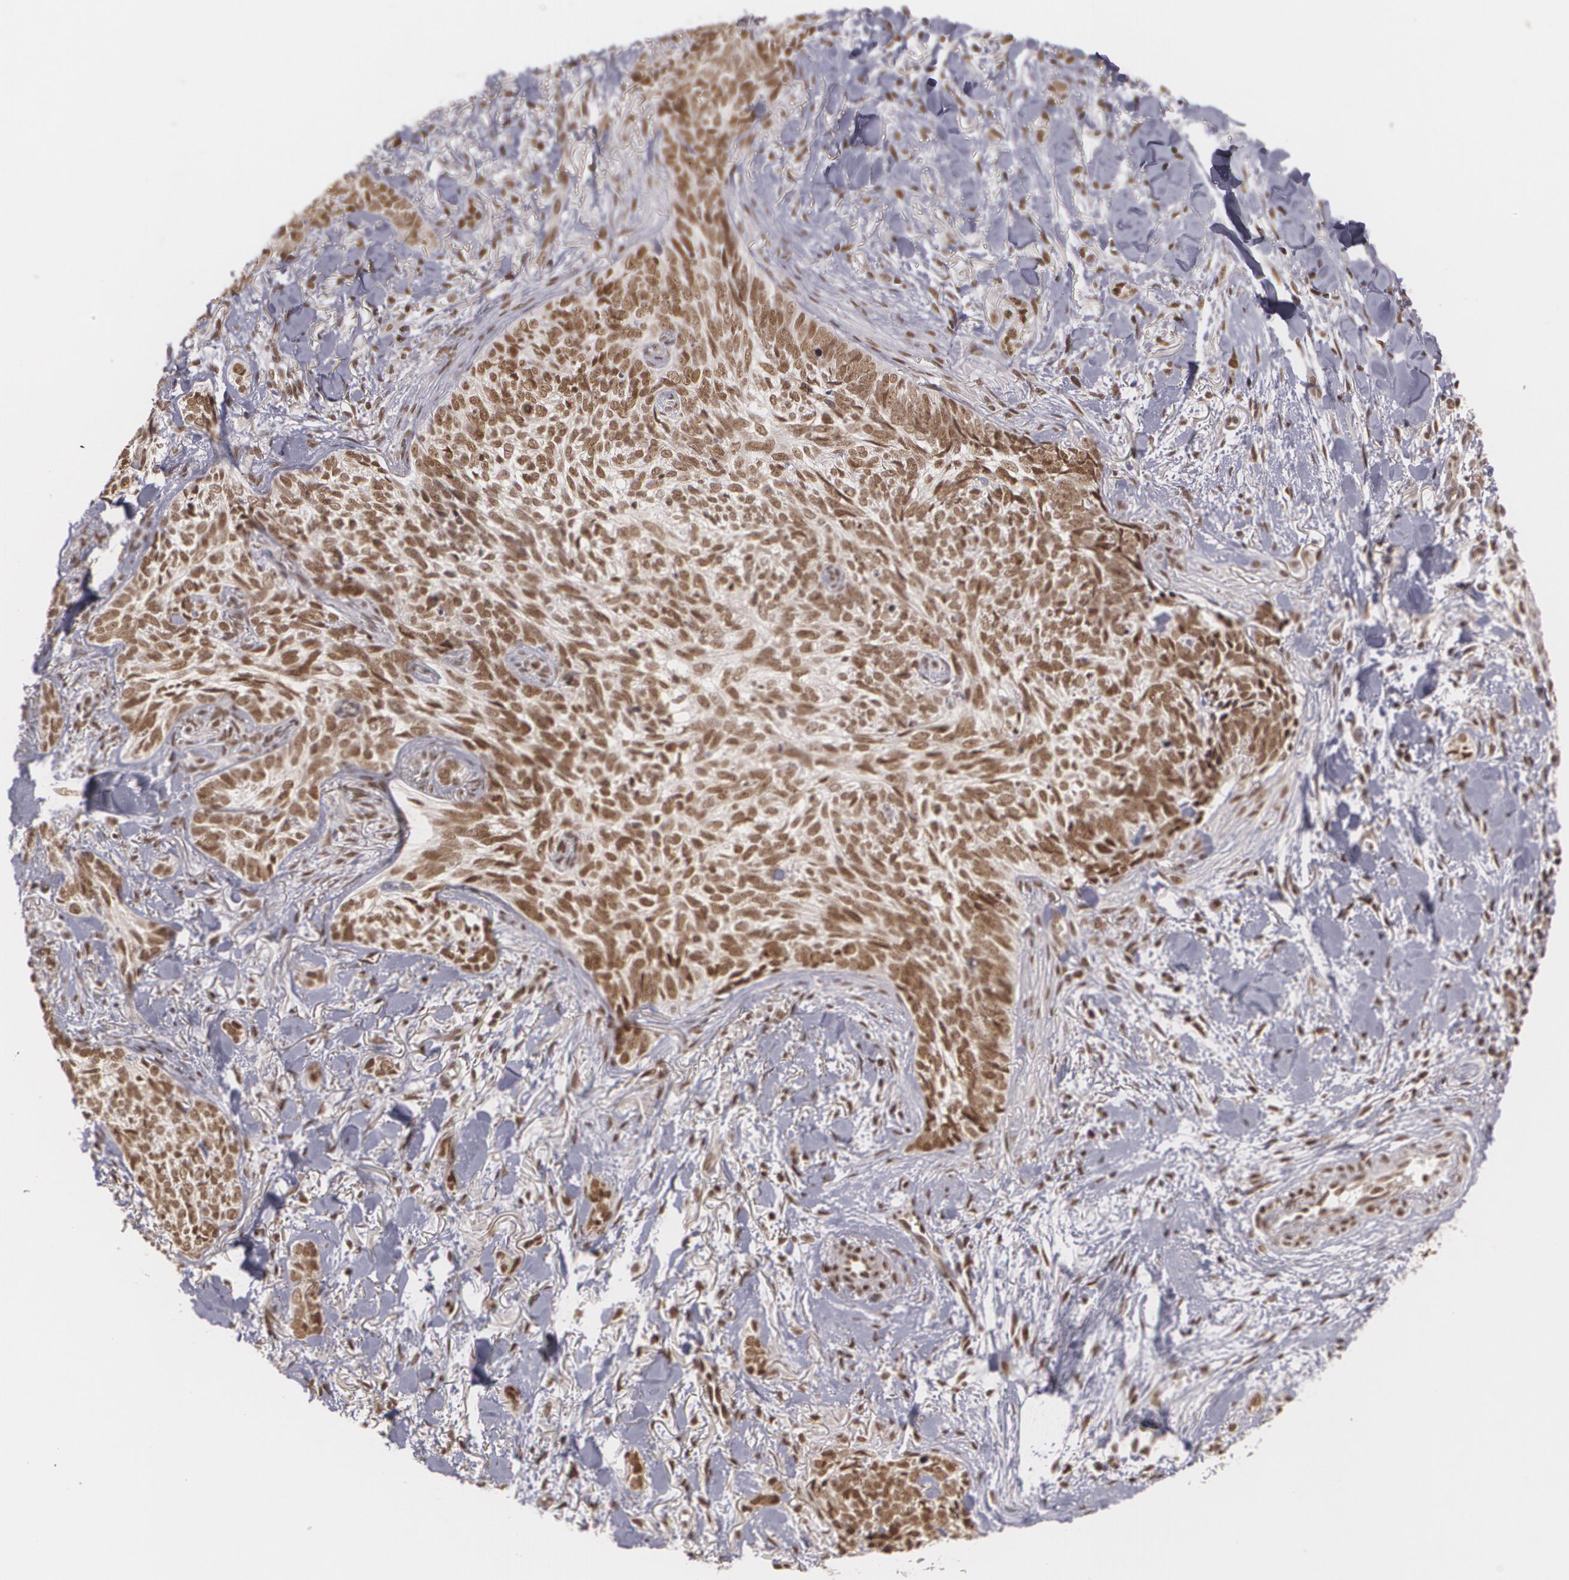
{"staining": {"intensity": "strong", "quantity": ">75%", "location": "nuclear"}, "tissue": "skin cancer", "cell_type": "Tumor cells", "image_type": "cancer", "snomed": [{"axis": "morphology", "description": "Basal cell carcinoma"}, {"axis": "topography", "description": "Skin"}], "caption": "This image exhibits immunohistochemistry staining of basal cell carcinoma (skin), with high strong nuclear expression in approximately >75% of tumor cells.", "gene": "RXRB", "patient": {"sex": "female", "age": 81}}